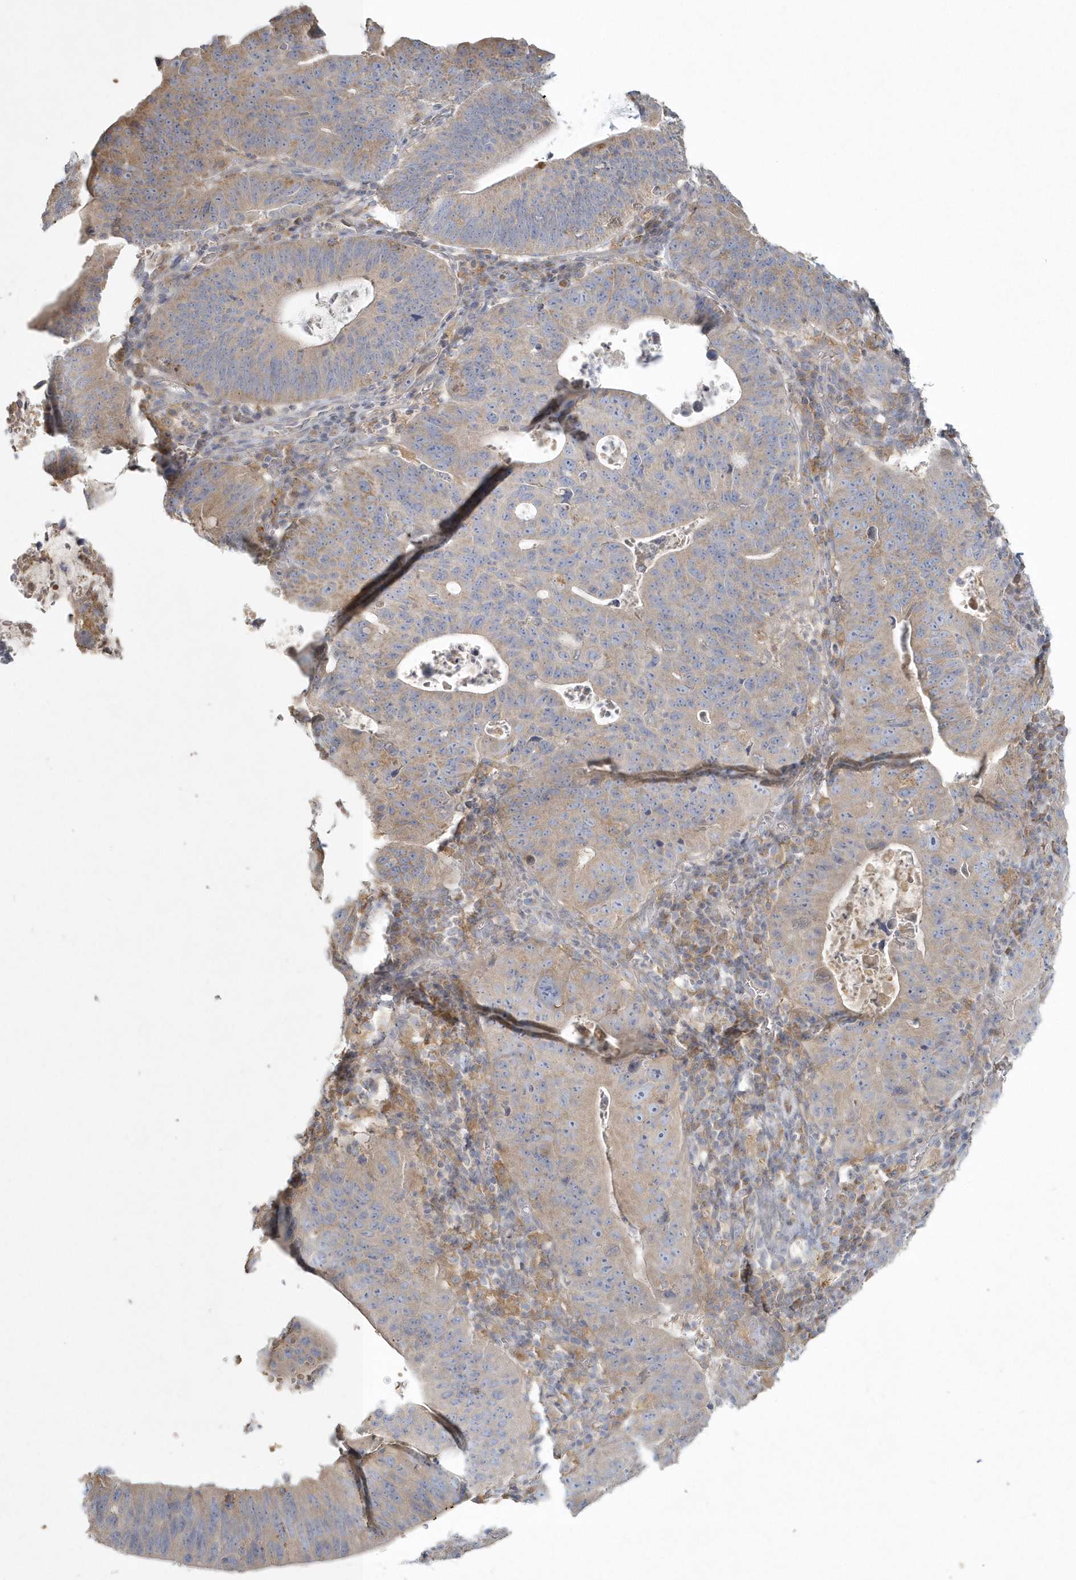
{"staining": {"intensity": "weak", "quantity": "25%-75%", "location": "cytoplasmic/membranous"}, "tissue": "stomach cancer", "cell_type": "Tumor cells", "image_type": "cancer", "snomed": [{"axis": "morphology", "description": "Adenocarcinoma, NOS"}, {"axis": "topography", "description": "Stomach"}], "caption": "Weak cytoplasmic/membranous expression for a protein is seen in approximately 25%-75% of tumor cells of stomach adenocarcinoma using immunohistochemistry.", "gene": "BLTP3A", "patient": {"sex": "male", "age": 59}}